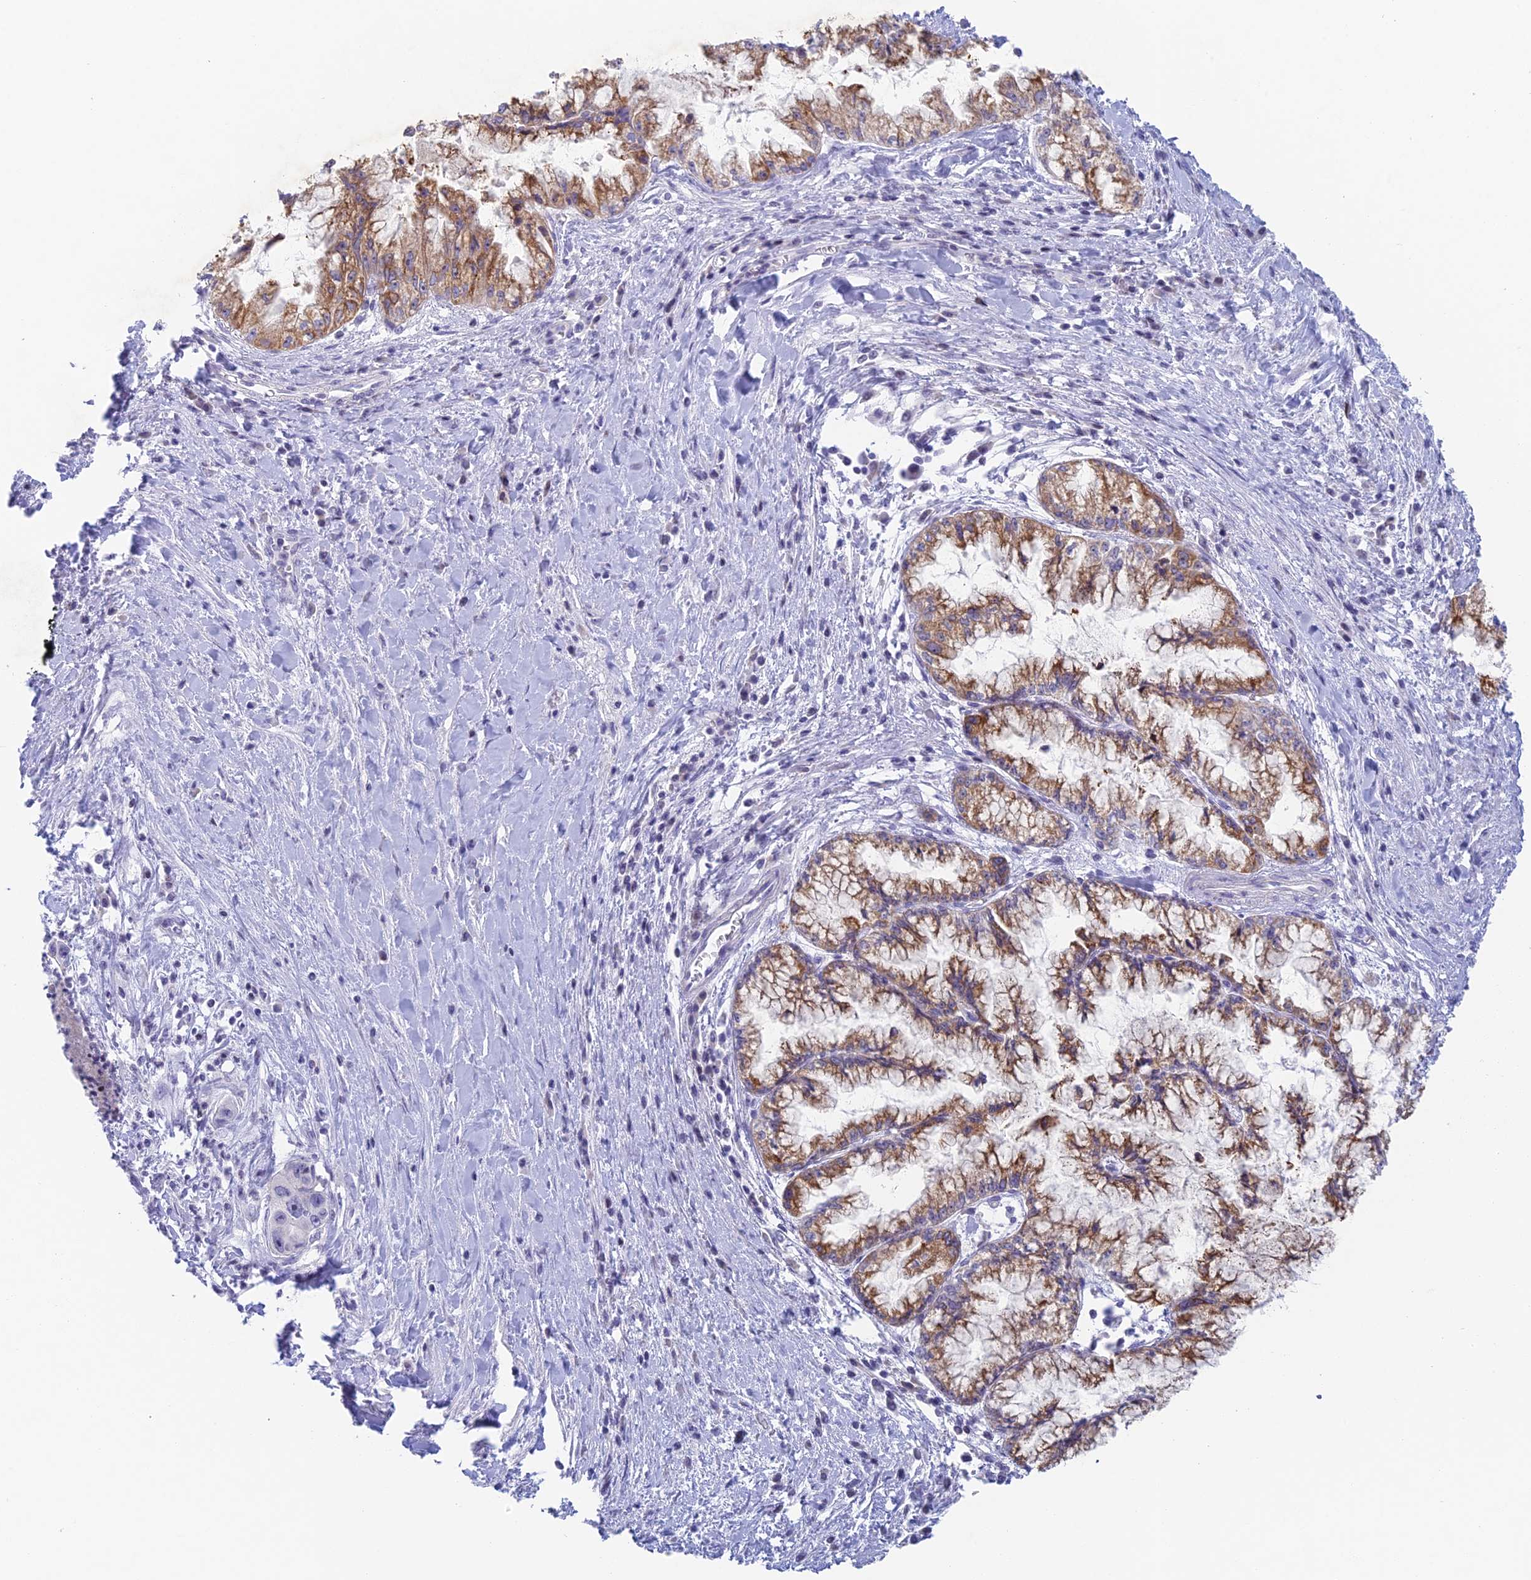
{"staining": {"intensity": "moderate", "quantity": ">75%", "location": "cytoplasmic/membranous"}, "tissue": "pancreatic cancer", "cell_type": "Tumor cells", "image_type": "cancer", "snomed": [{"axis": "morphology", "description": "Adenocarcinoma, NOS"}, {"axis": "topography", "description": "Pancreas"}], "caption": "Protein analysis of adenocarcinoma (pancreatic) tissue displays moderate cytoplasmic/membranous positivity in approximately >75% of tumor cells. Using DAB (3,3'-diaminobenzidine) (brown) and hematoxylin (blue) stains, captured at high magnification using brightfield microscopy.", "gene": "REXO5", "patient": {"sex": "male", "age": 73}}